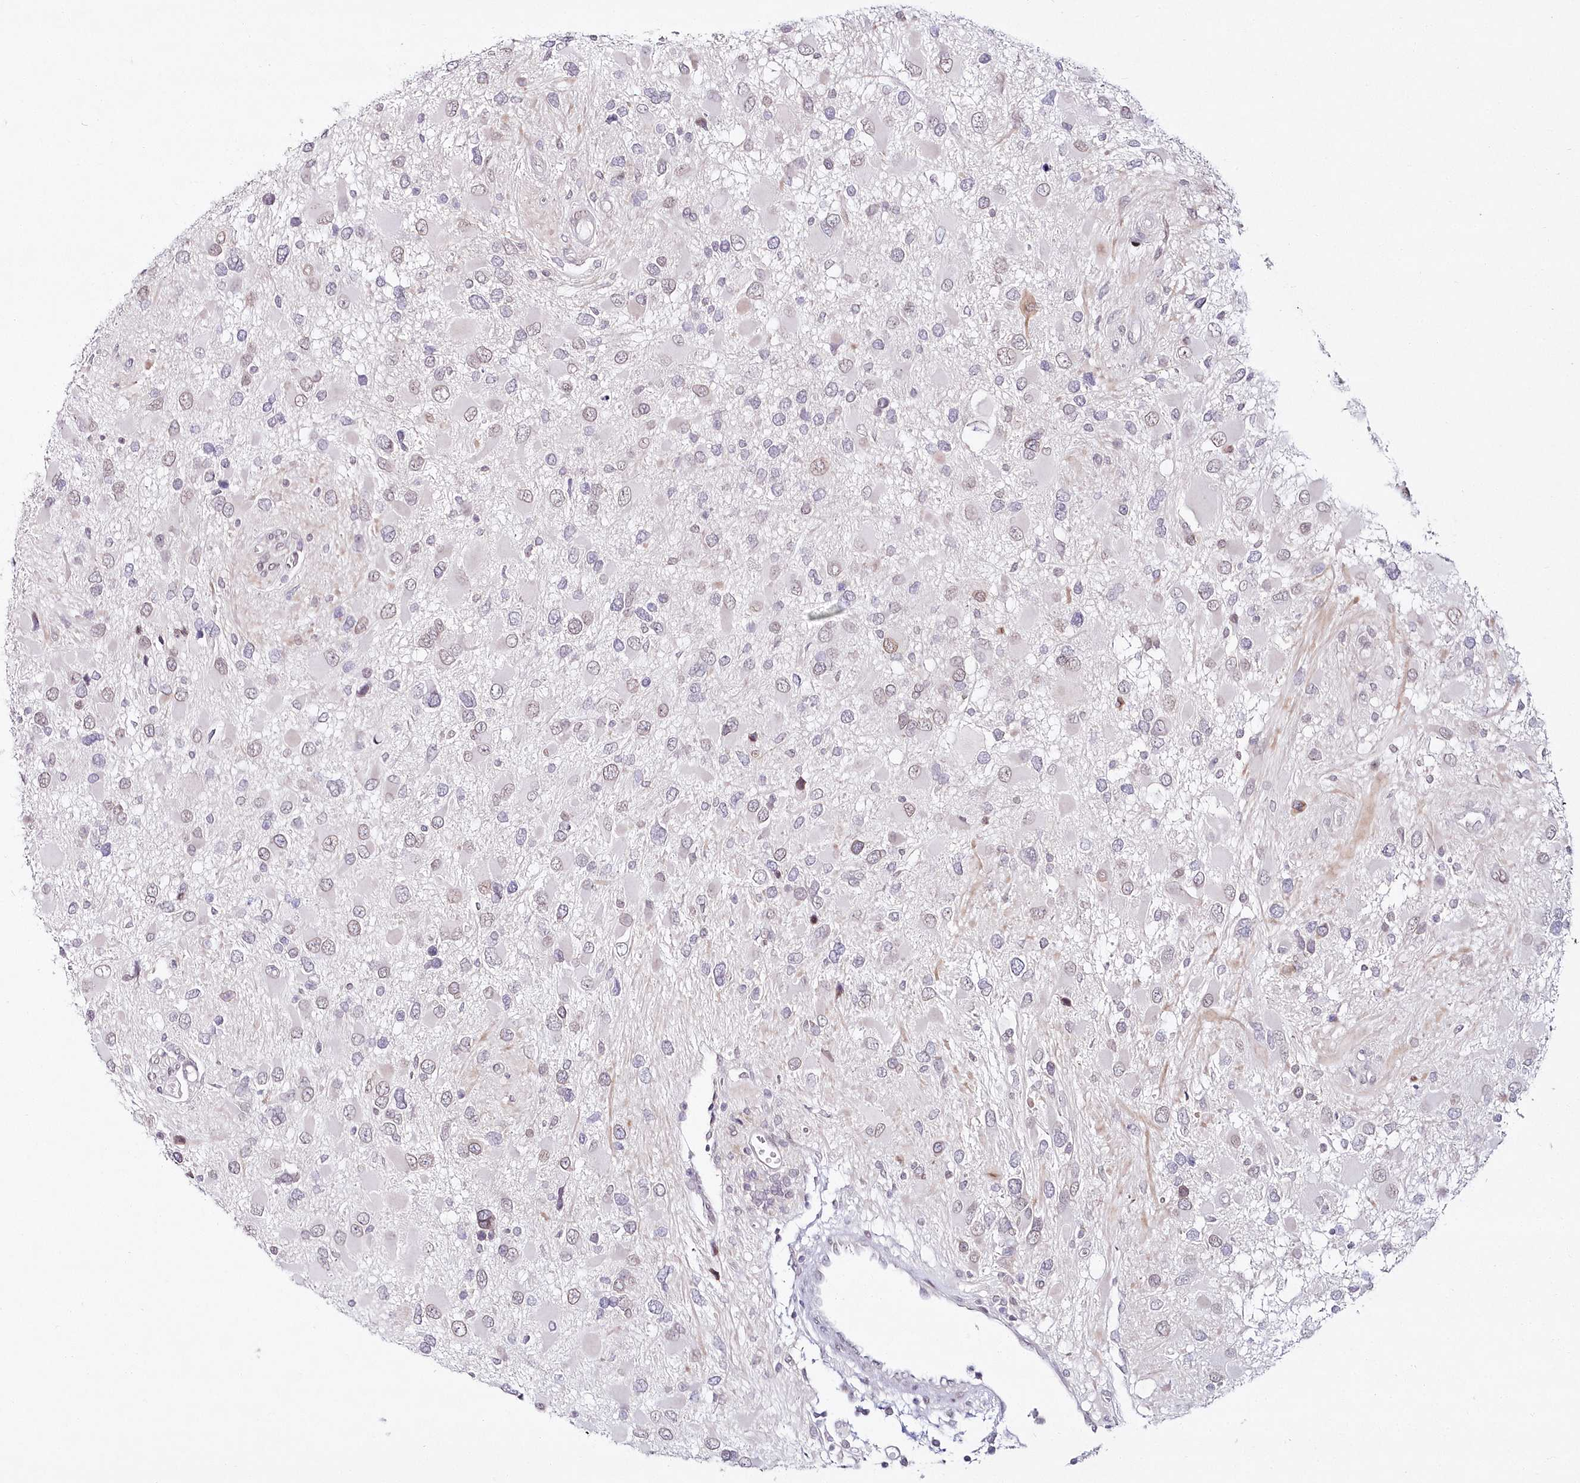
{"staining": {"intensity": "negative", "quantity": "none", "location": "none"}, "tissue": "glioma", "cell_type": "Tumor cells", "image_type": "cancer", "snomed": [{"axis": "morphology", "description": "Glioma, malignant, High grade"}, {"axis": "topography", "description": "Brain"}], "caption": "Immunohistochemical staining of human glioma exhibits no significant positivity in tumor cells.", "gene": "HYCC2", "patient": {"sex": "male", "age": 53}}